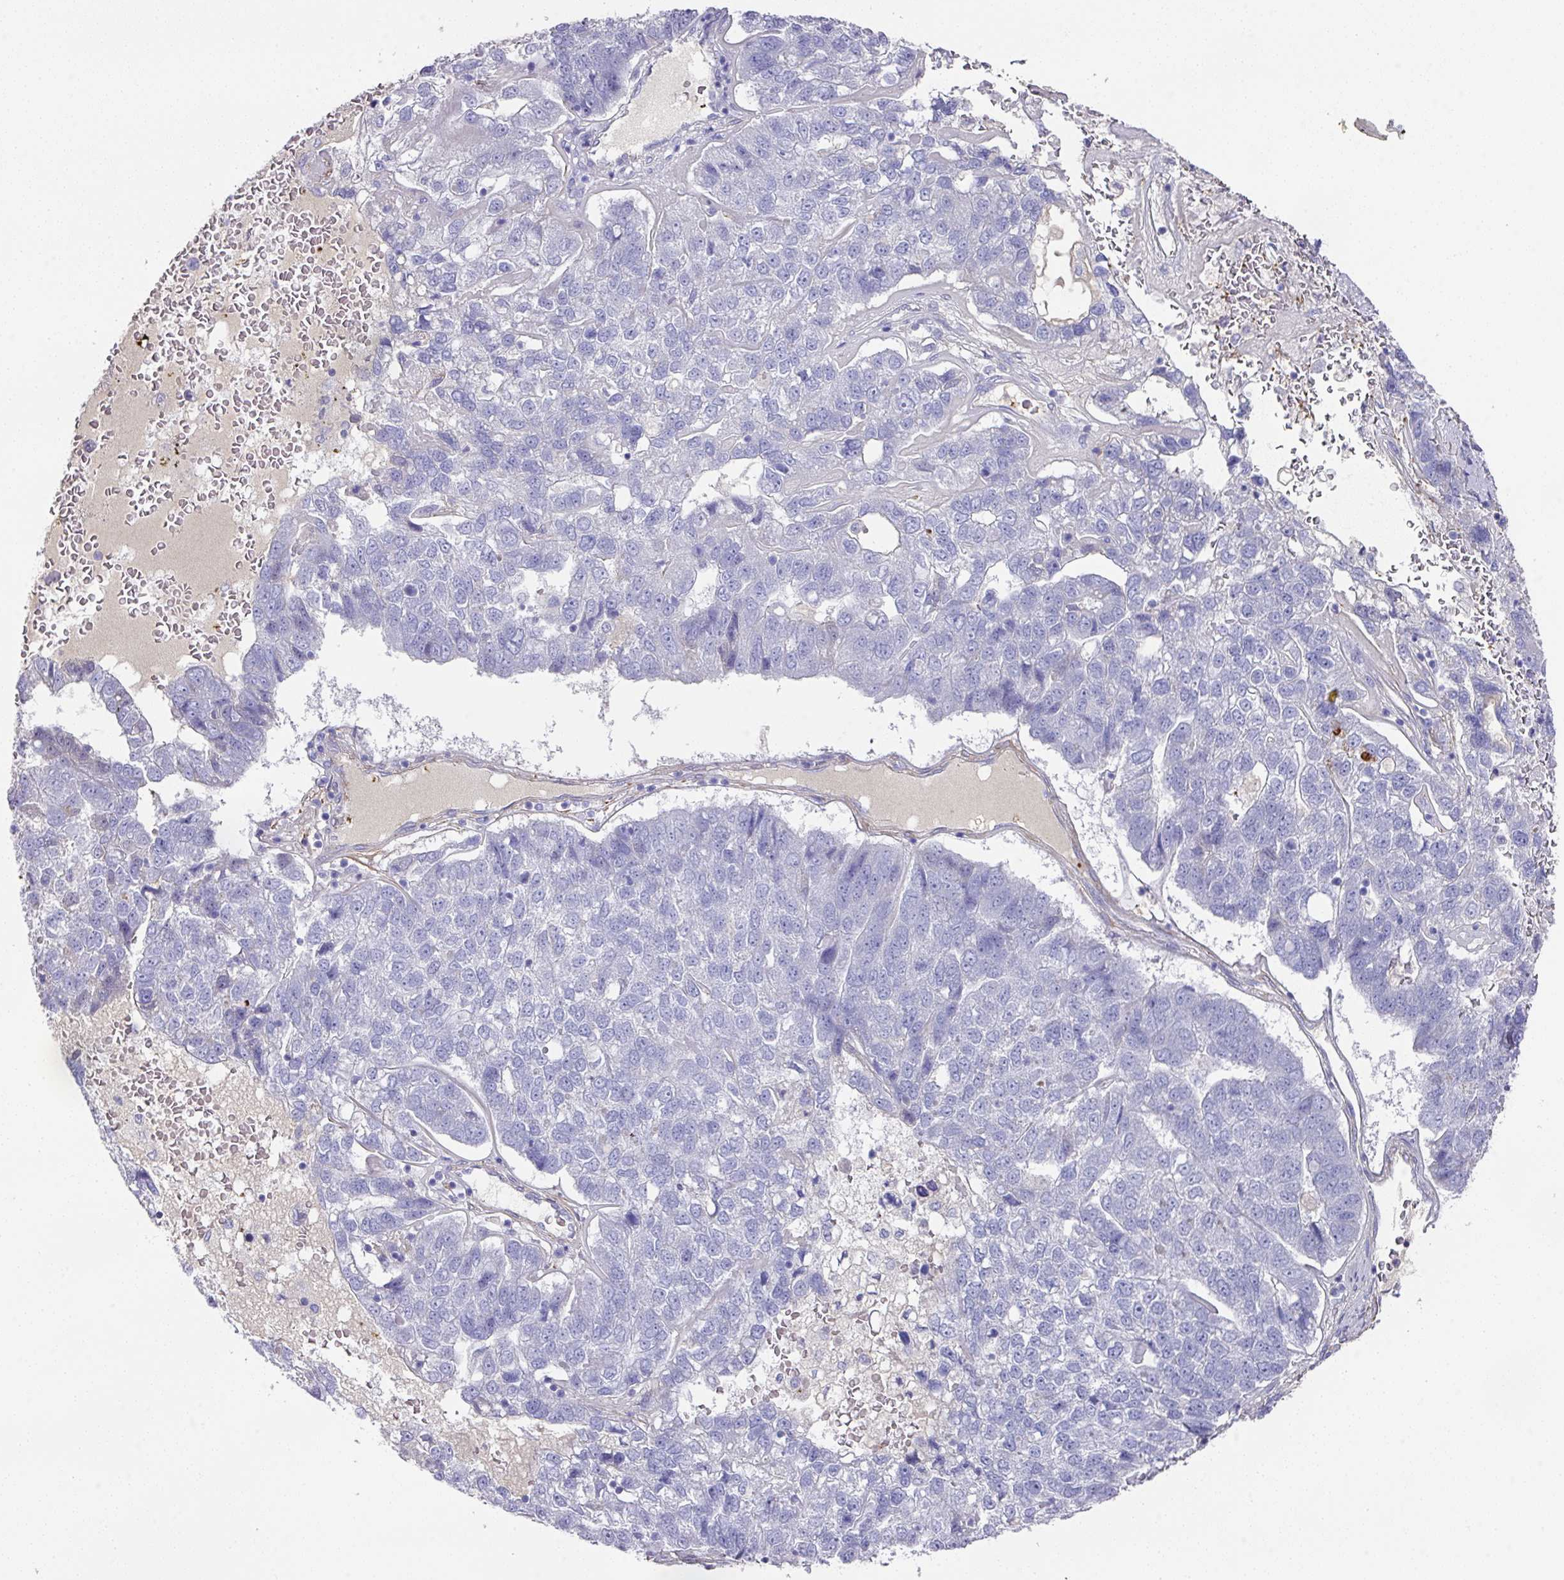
{"staining": {"intensity": "negative", "quantity": "none", "location": "none"}, "tissue": "pancreatic cancer", "cell_type": "Tumor cells", "image_type": "cancer", "snomed": [{"axis": "morphology", "description": "Adenocarcinoma, NOS"}, {"axis": "topography", "description": "Pancreas"}], "caption": "Pancreatic cancer (adenocarcinoma) was stained to show a protein in brown. There is no significant positivity in tumor cells. Brightfield microscopy of immunohistochemistry stained with DAB (brown) and hematoxylin (blue), captured at high magnification.", "gene": "TARM1", "patient": {"sex": "female", "age": 61}}